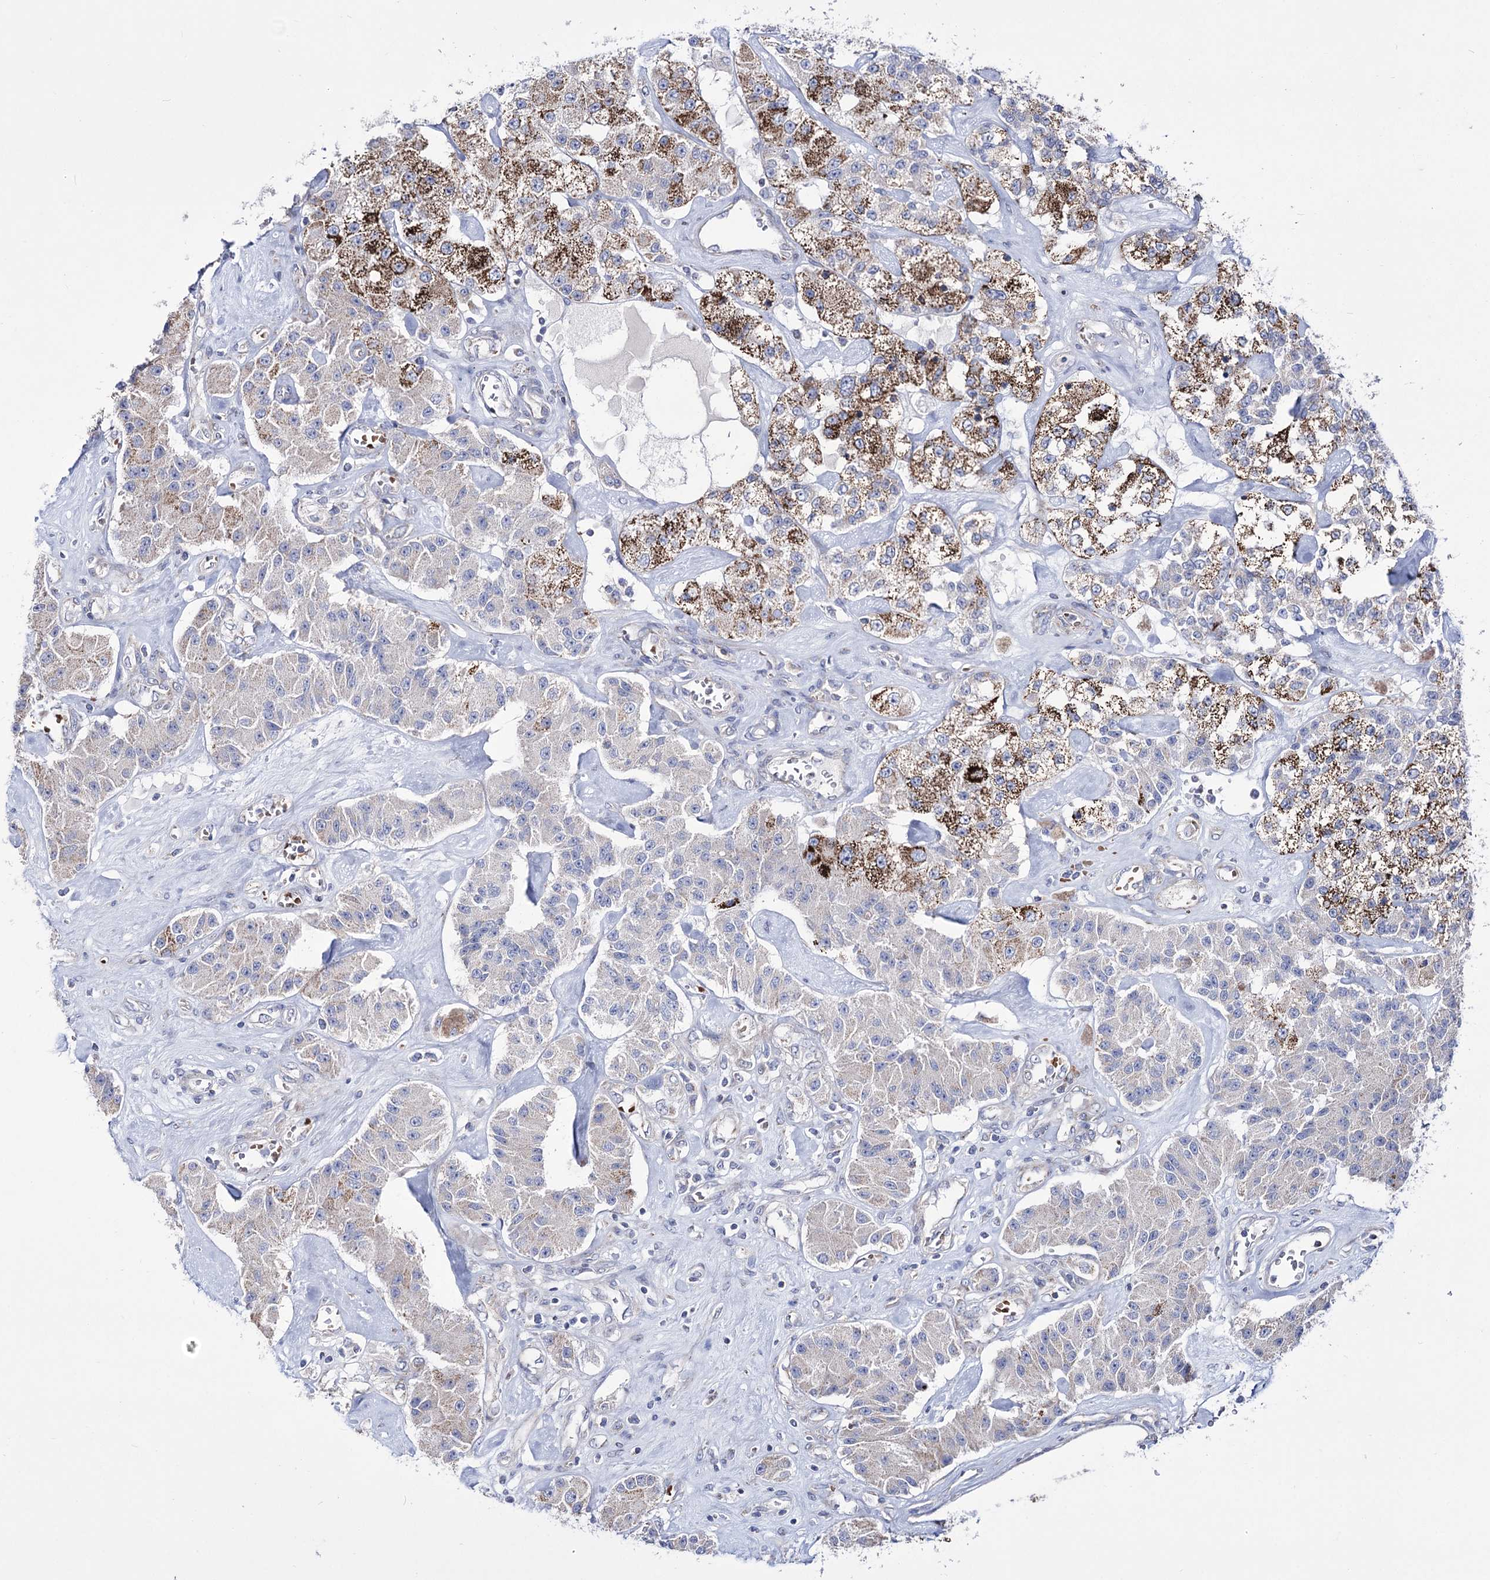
{"staining": {"intensity": "moderate", "quantity": "25%-75%", "location": "cytoplasmic/membranous"}, "tissue": "carcinoid", "cell_type": "Tumor cells", "image_type": "cancer", "snomed": [{"axis": "morphology", "description": "Carcinoid, malignant, NOS"}, {"axis": "topography", "description": "Pancreas"}], "caption": "Carcinoid stained for a protein (brown) reveals moderate cytoplasmic/membranous positive staining in about 25%-75% of tumor cells.", "gene": "OSBPL5", "patient": {"sex": "male", "age": 41}}